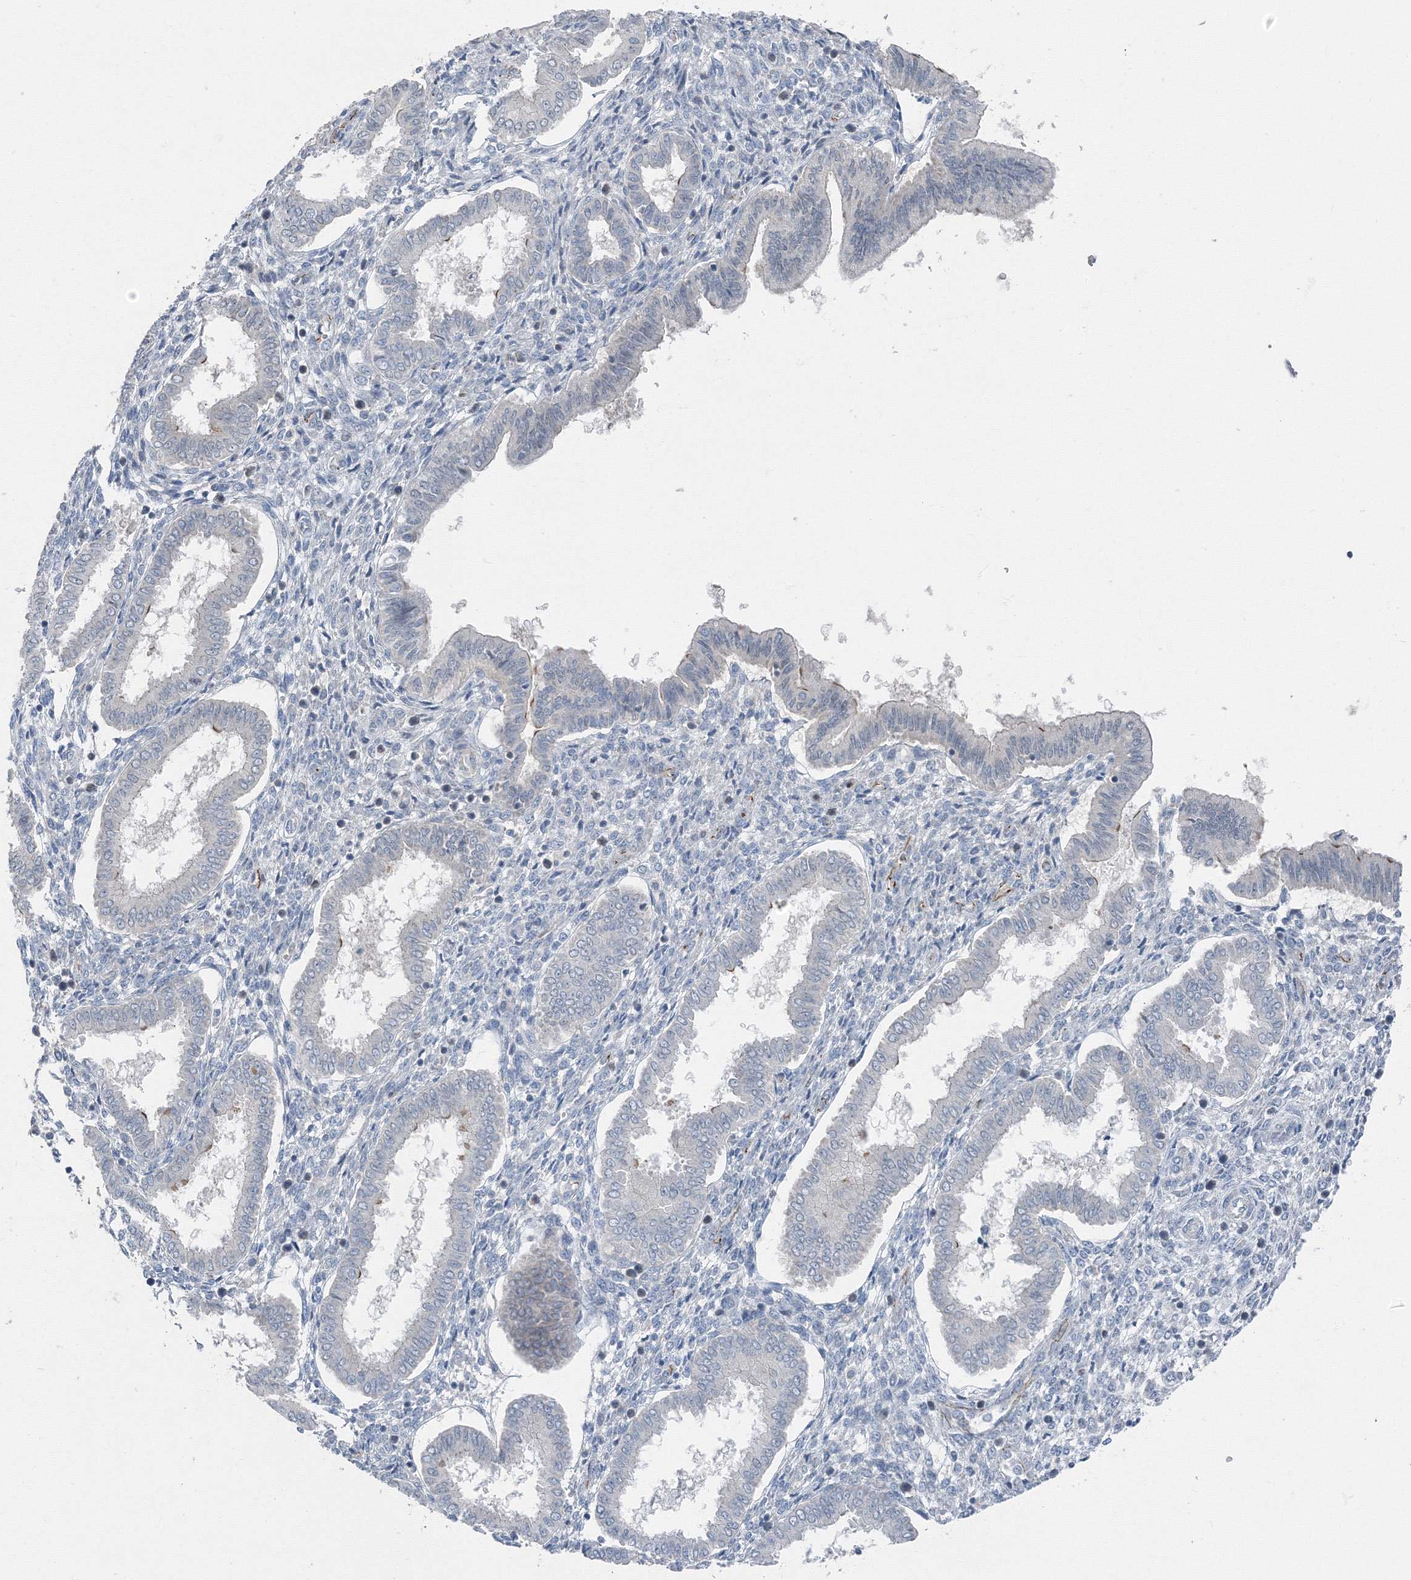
{"staining": {"intensity": "negative", "quantity": "none", "location": "none"}, "tissue": "endometrium", "cell_type": "Cells in endometrial stroma", "image_type": "normal", "snomed": [{"axis": "morphology", "description": "Normal tissue, NOS"}, {"axis": "topography", "description": "Endometrium"}], "caption": "DAB (3,3'-diaminobenzidine) immunohistochemical staining of normal endometrium reveals no significant staining in cells in endometrial stroma. (DAB (3,3'-diaminobenzidine) immunohistochemistry (IHC) visualized using brightfield microscopy, high magnification).", "gene": "AASDH", "patient": {"sex": "female", "age": 24}}